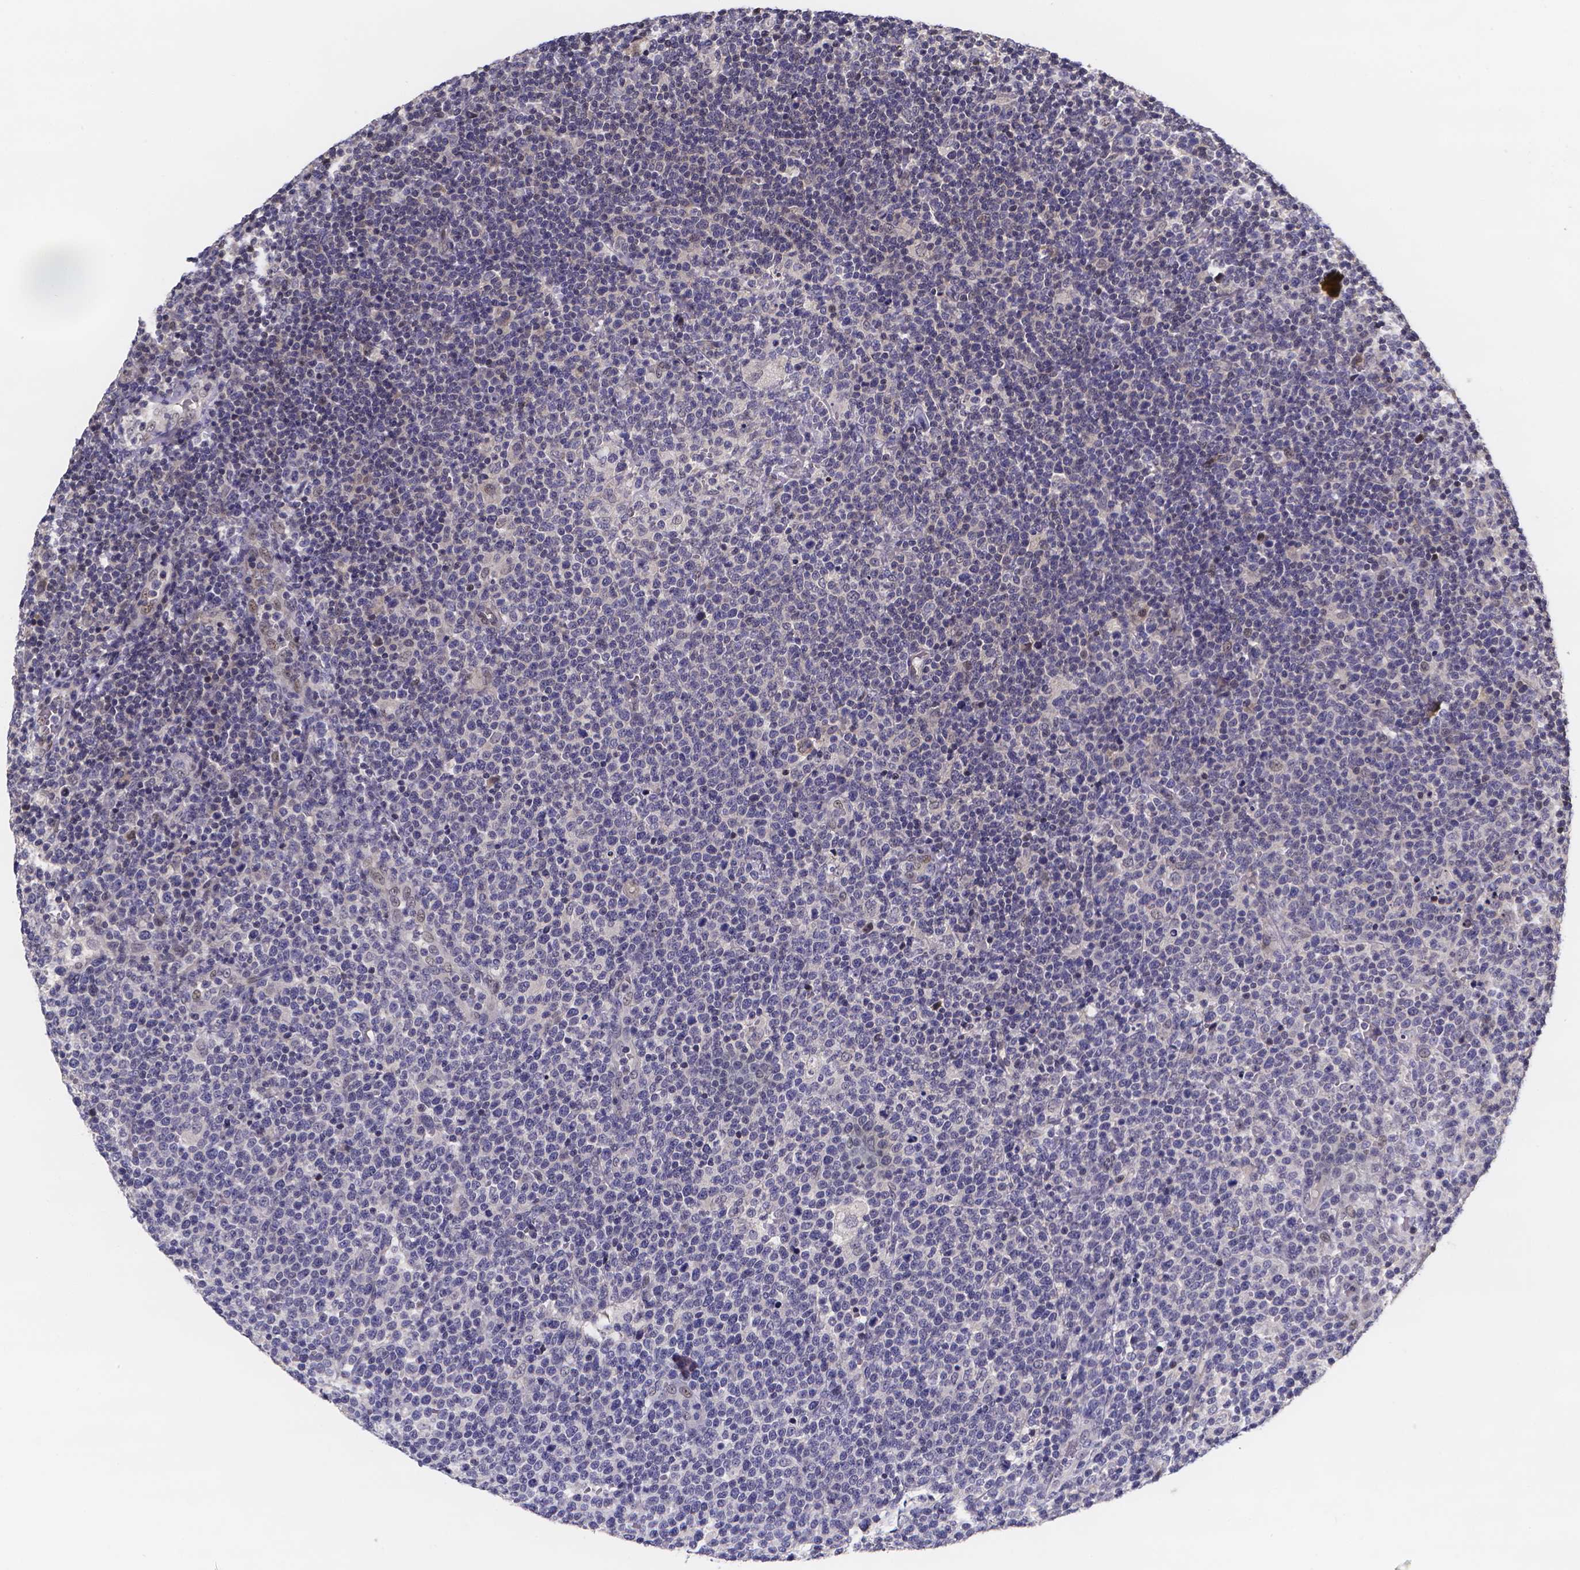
{"staining": {"intensity": "negative", "quantity": "none", "location": "none"}, "tissue": "lymphoma", "cell_type": "Tumor cells", "image_type": "cancer", "snomed": [{"axis": "morphology", "description": "Malignant lymphoma, non-Hodgkin's type, High grade"}, {"axis": "topography", "description": "Lymph node"}], "caption": "Immunohistochemical staining of high-grade malignant lymphoma, non-Hodgkin's type shows no significant staining in tumor cells.", "gene": "PAH", "patient": {"sex": "male", "age": 61}}